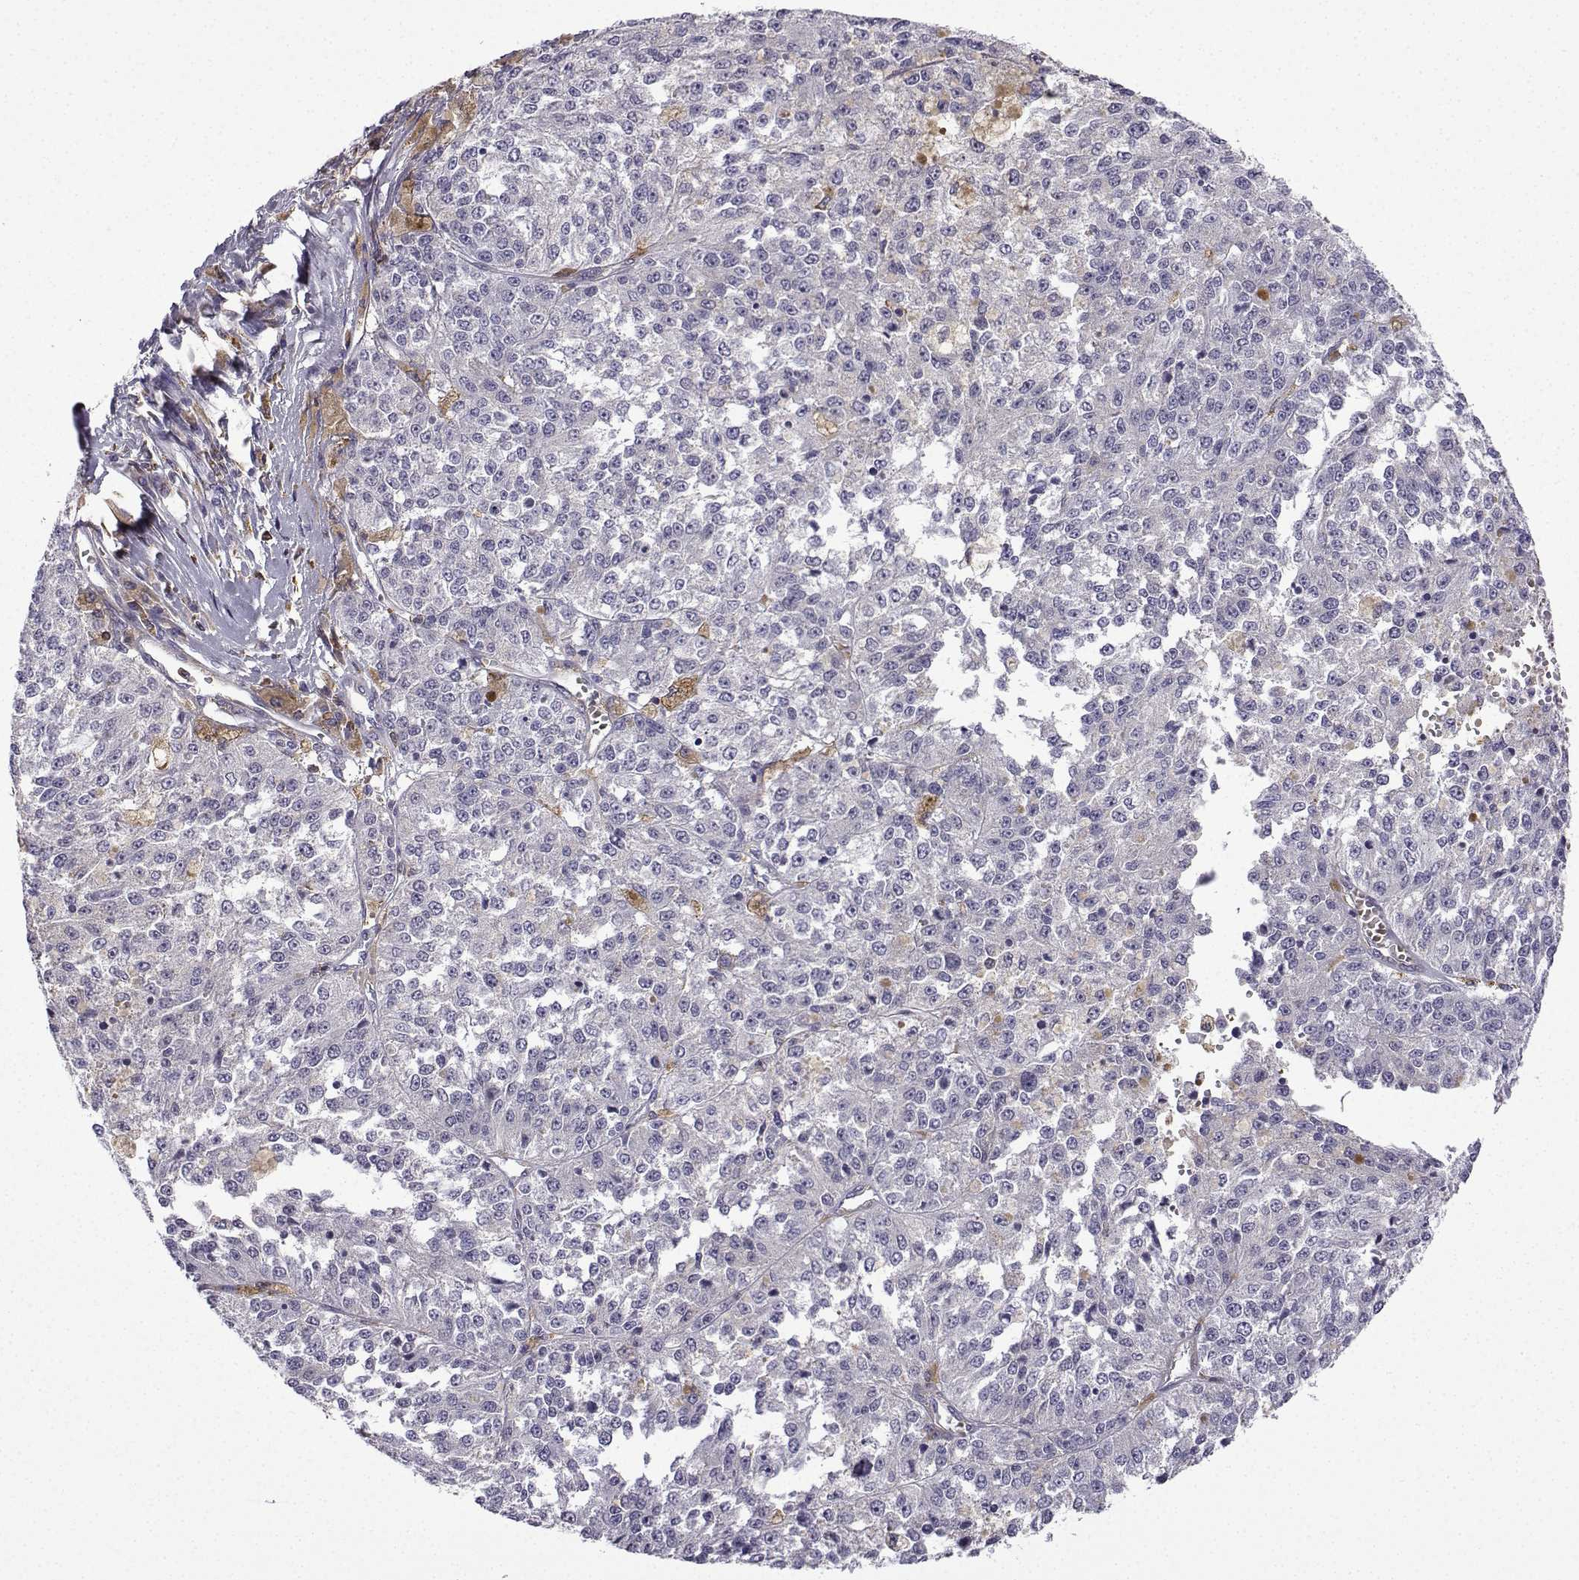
{"staining": {"intensity": "negative", "quantity": "none", "location": "none"}, "tissue": "melanoma", "cell_type": "Tumor cells", "image_type": "cancer", "snomed": [{"axis": "morphology", "description": "Malignant melanoma, Metastatic site"}, {"axis": "topography", "description": "Lymph node"}], "caption": "High magnification brightfield microscopy of malignant melanoma (metastatic site) stained with DAB (3,3'-diaminobenzidine) (brown) and counterstained with hematoxylin (blue): tumor cells show no significant expression. (DAB (3,3'-diaminobenzidine) IHC, high magnification).", "gene": "DOCK10", "patient": {"sex": "female", "age": 64}}